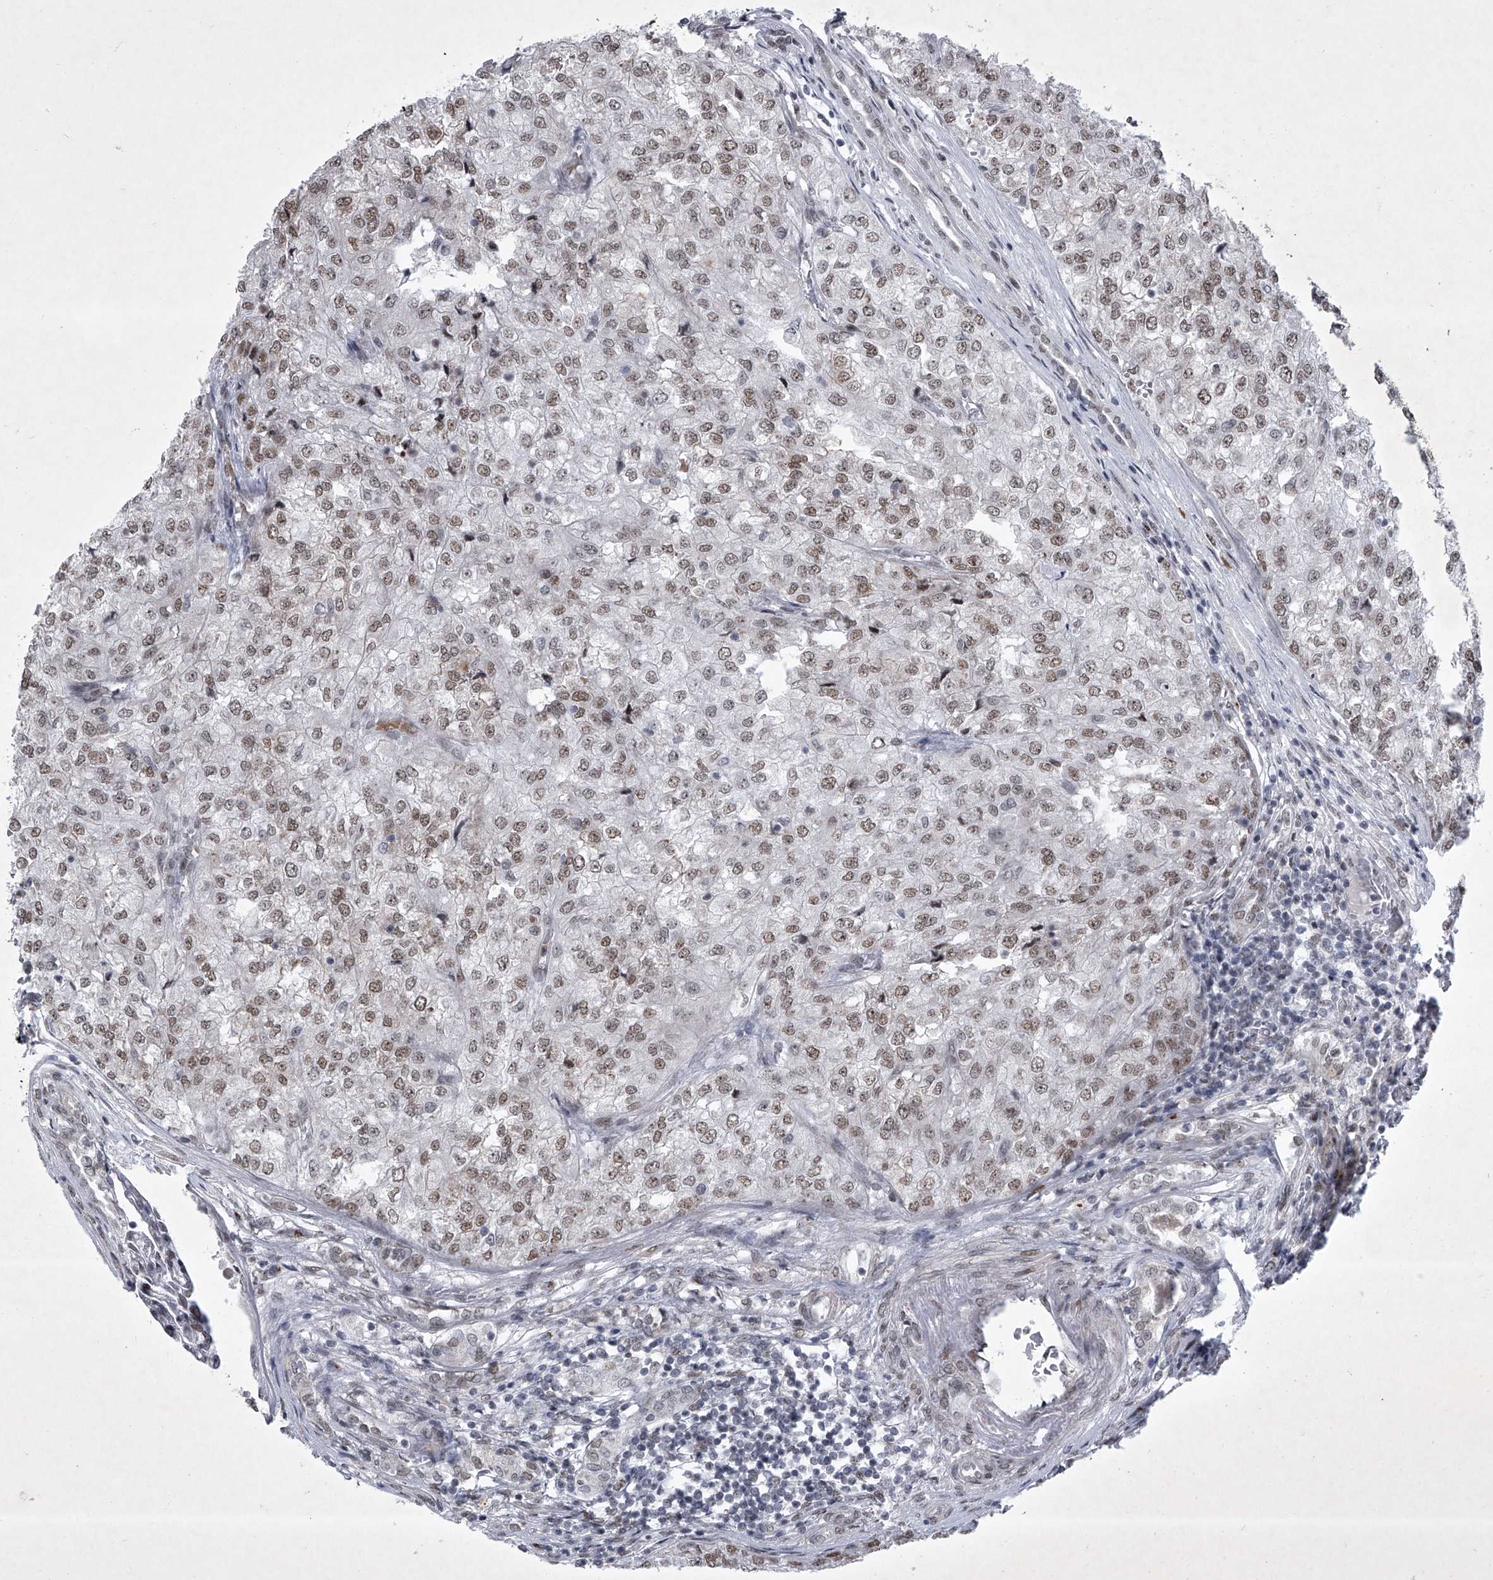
{"staining": {"intensity": "moderate", "quantity": ">75%", "location": "nuclear"}, "tissue": "renal cancer", "cell_type": "Tumor cells", "image_type": "cancer", "snomed": [{"axis": "morphology", "description": "Adenocarcinoma, NOS"}, {"axis": "topography", "description": "Kidney"}], "caption": "Renal cancer stained for a protein (brown) exhibits moderate nuclear positive positivity in approximately >75% of tumor cells.", "gene": "MLLT1", "patient": {"sex": "female", "age": 54}}